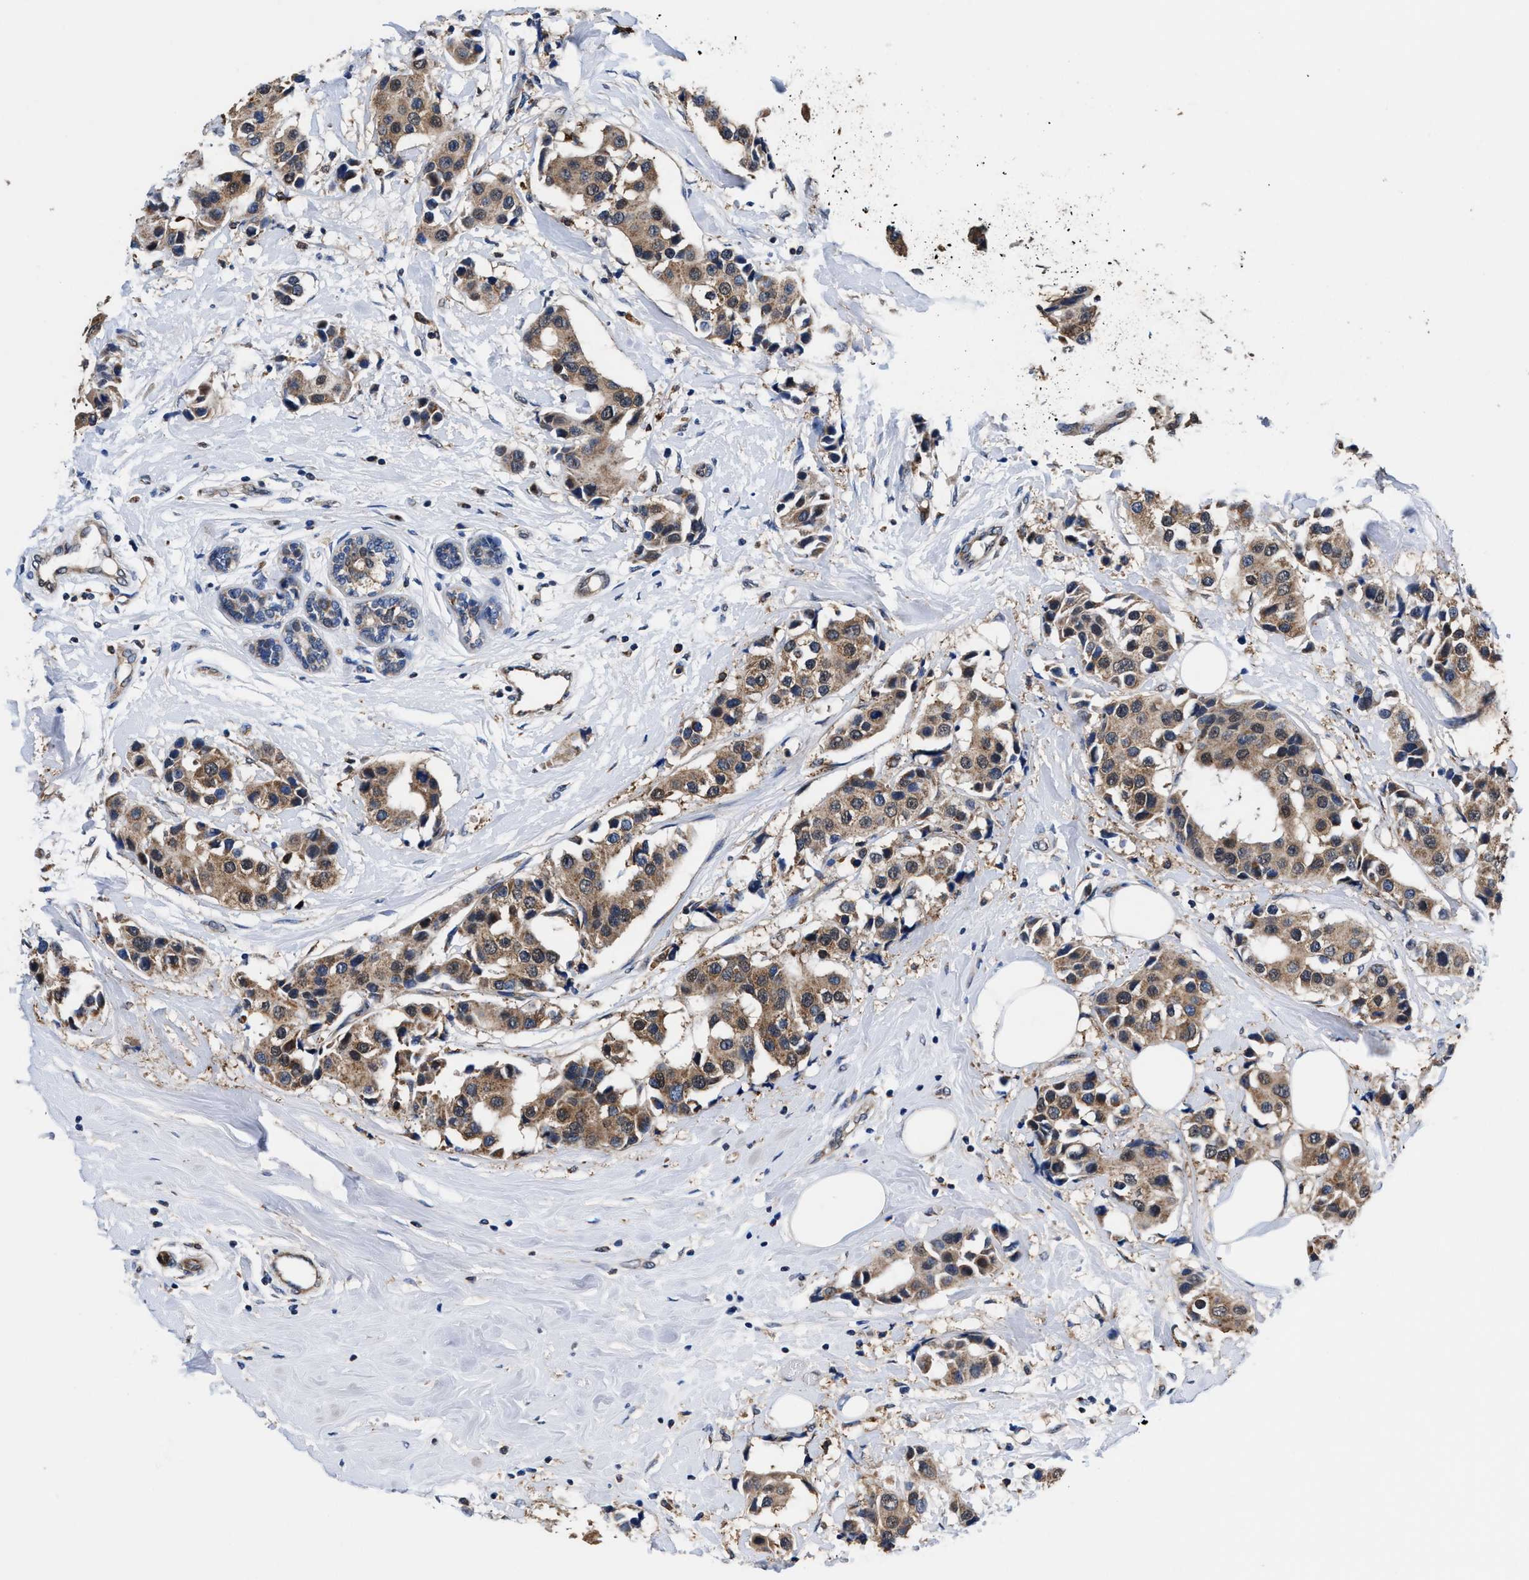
{"staining": {"intensity": "weak", "quantity": ">75%", "location": "cytoplasmic/membranous"}, "tissue": "breast cancer", "cell_type": "Tumor cells", "image_type": "cancer", "snomed": [{"axis": "morphology", "description": "Normal tissue, NOS"}, {"axis": "morphology", "description": "Duct carcinoma"}, {"axis": "topography", "description": "Breast"}], "caption": "Infiltrating ductal carcinoma (breast) stained with immunohistochemistry (IHC) reveals weak cytoplasmic/membranous positivity in approximately >75% of tumor cells.", "gene": "ACLY", "patient": {"sex": "female", "age": 39}}